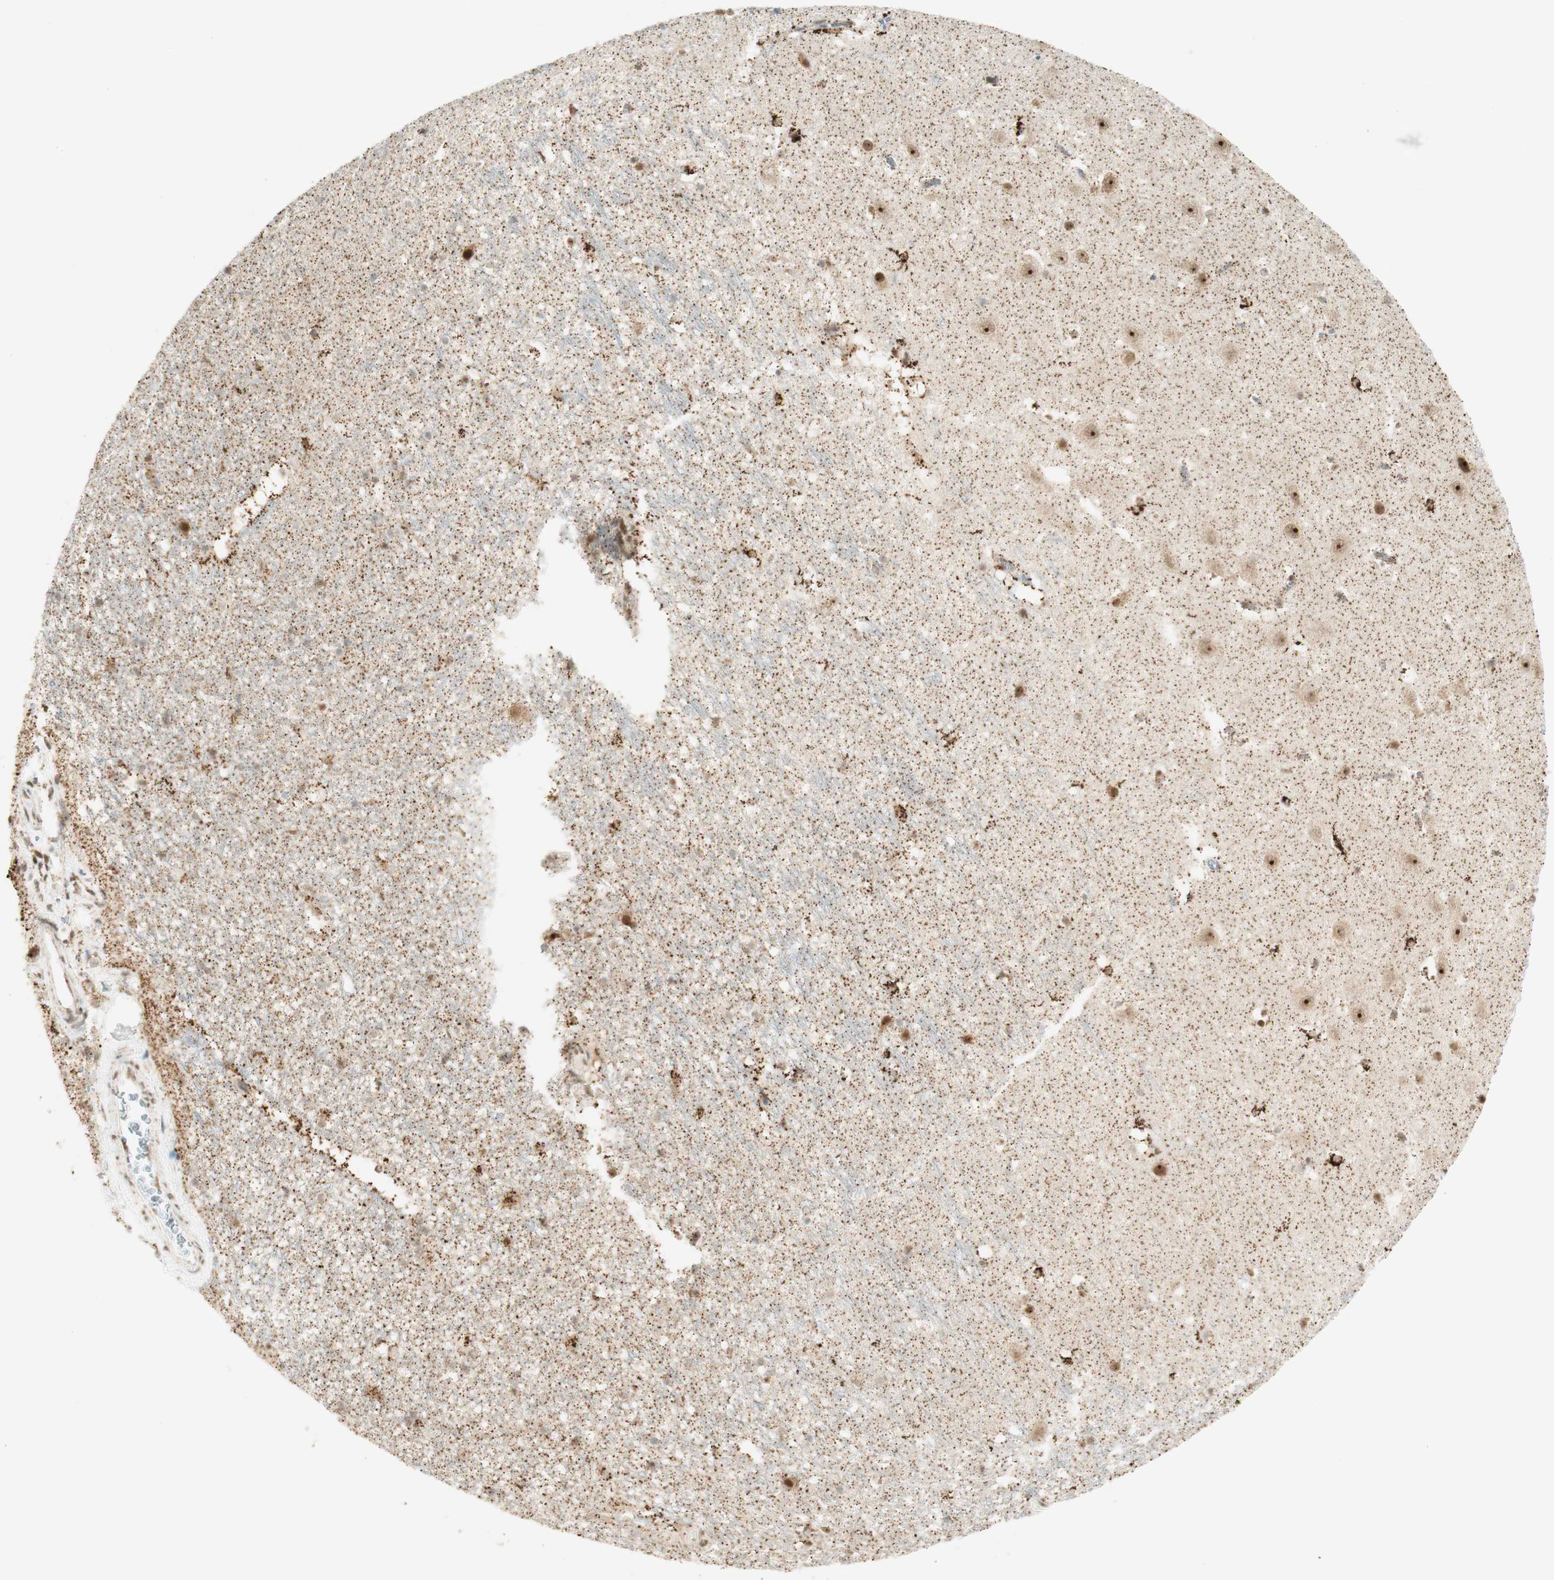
{"staining": {"intensity": "weak", "quantity": ">75%", "location": "nuclear"}, "tissue": "hippocampus", "cell_type": "Glial cells", "image_type": "normal", "snomed": [{"axis": "morphology", "description": "Normal tissue, NOS"}, {"axis": "topography", "description": "Hippocampus"}], "caption": "Weak nuclear expression is seen in about >75% of glial cells in benign hippocampus. The staining was performed using DAB to visualize the protein expression in brown, while the nuclei were stained in blue with hematoxylin (Magnification: 20x).", "gene": "ZNF782", "patient": {"sex": "male", "age": 45}}